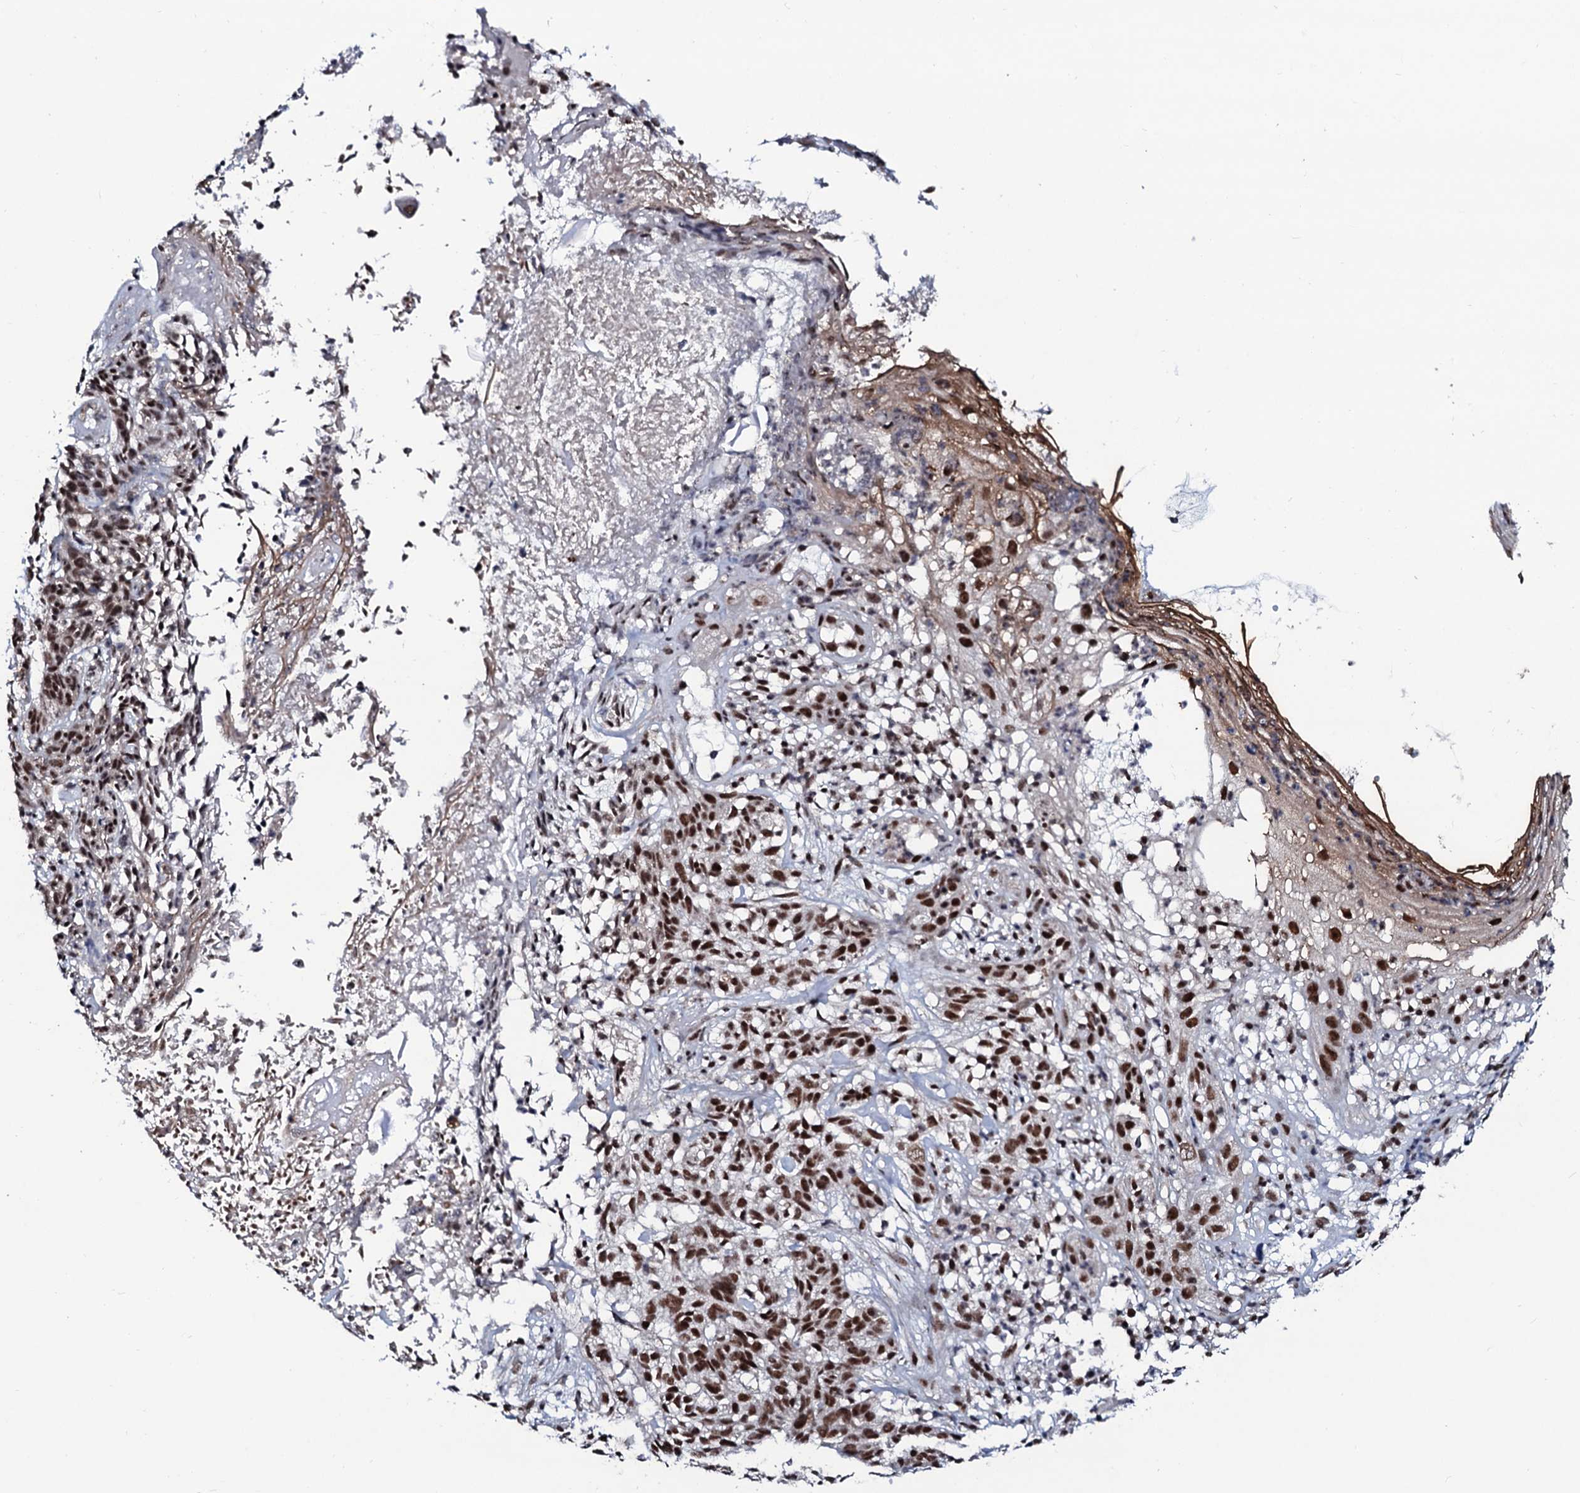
{"staining": {"intensity": "strong", "quantity": ">75%", "location": "nuclear"}, "tissue": "skin cancer", "cell_type": "Tumor cells", "image_type": "cancer", "snomed": [{"axis": "morphology", "description": "Basal cell carcinoma"}, {"axis": "topography", "description": "Skin"}], "caption": "A micrograph showing strong nuclear staining in approximately >75% of tumor cells in skin basal cell carcinoma, as visualized by brown immunohistochemical staining.", "gene": "PRPF18", "patient": {"sex": "male", "age": 85}}